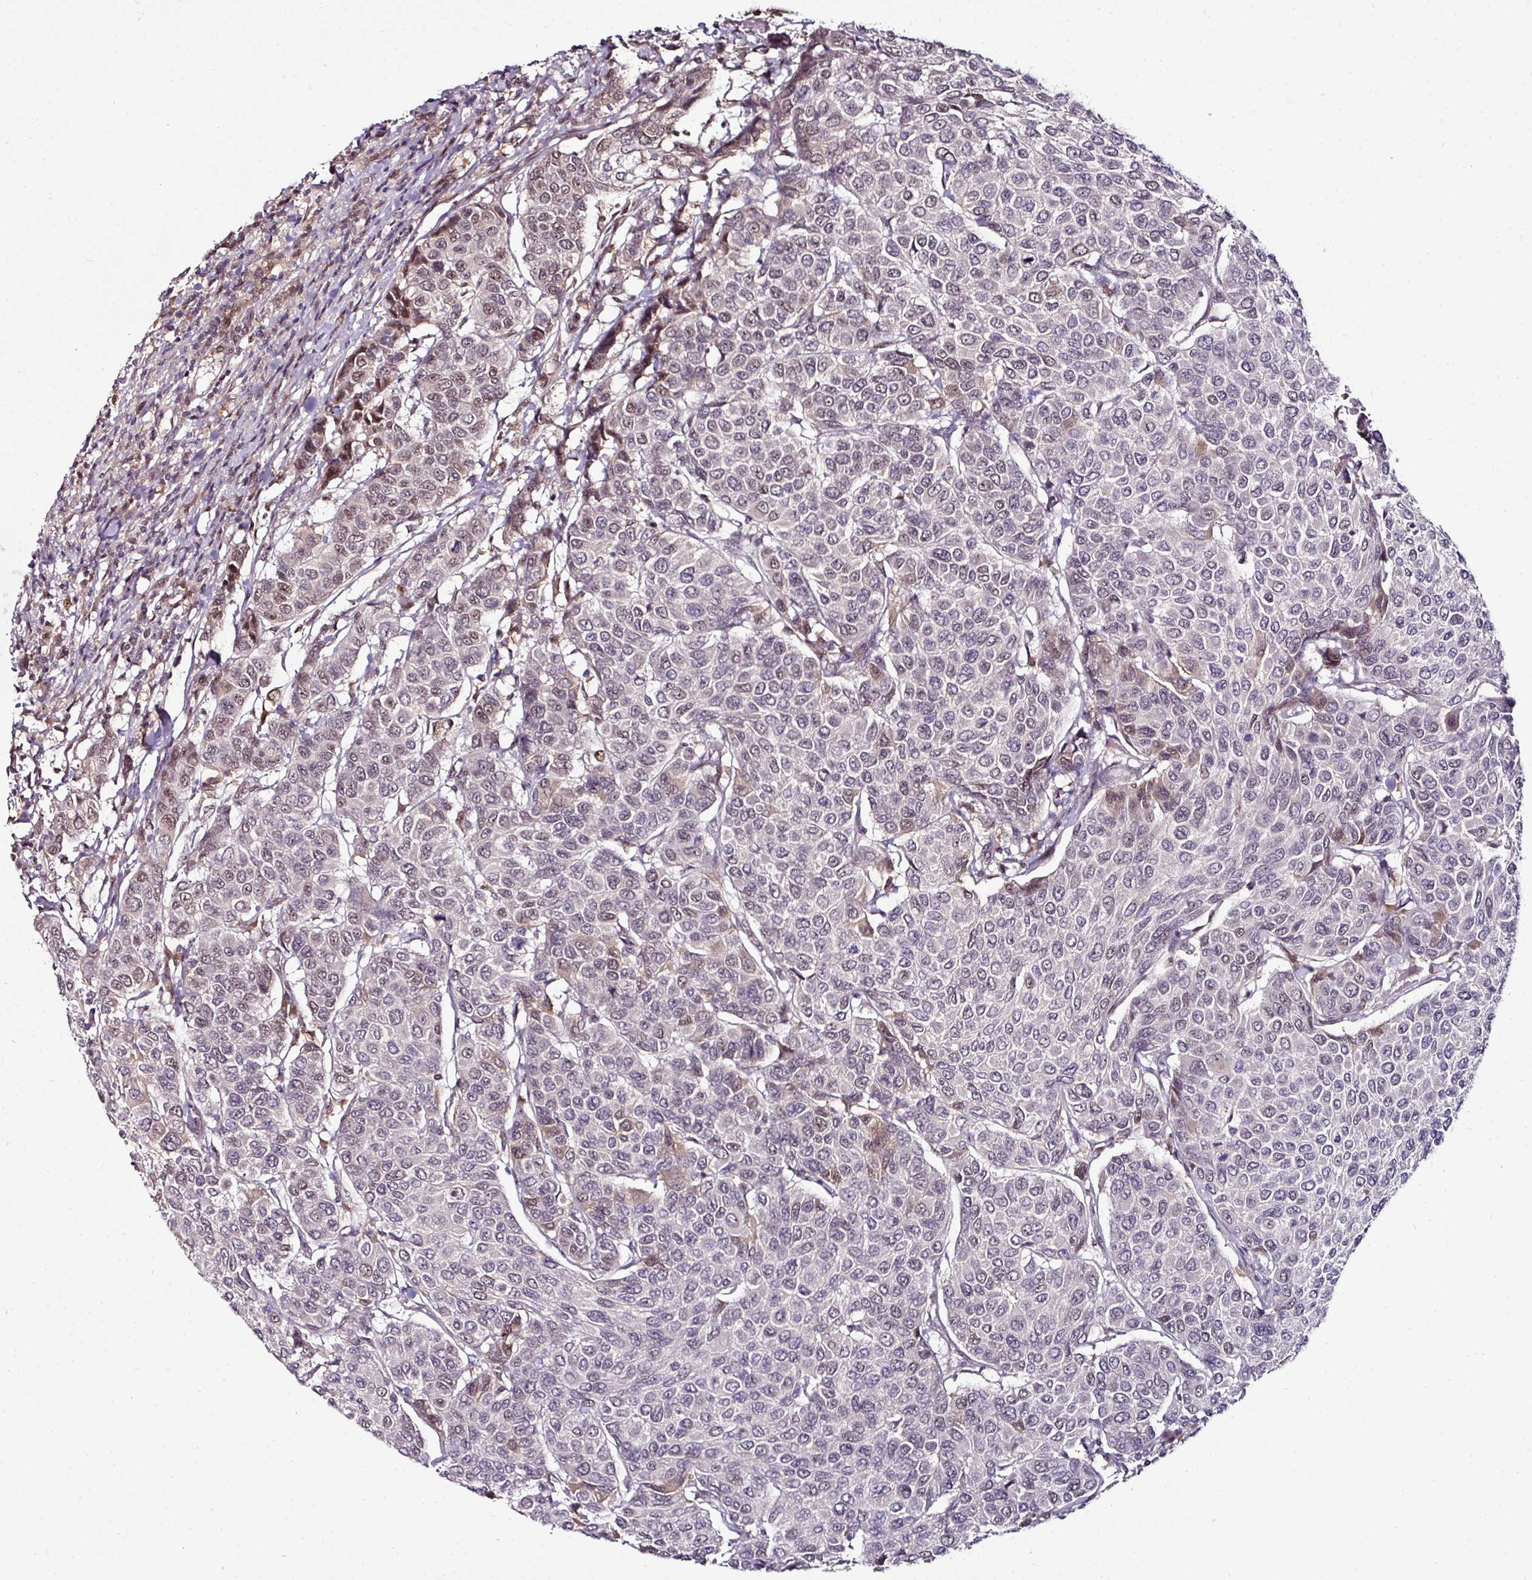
{"staining": {"intensity": "weak", "quantity": "<25%", "location": "cytoplasmic/membranous,nuclear"}, "tissue": "breast cancer", "cell_type": "Tumor cells", "image_type": "cancer", "snomed": [{"axis": "morphology", "description": "Duct carcinoma"}, {"axis": "topography", "description": "Breast"}], "caption": "Immunohistochemistry histopathology image of breast invasive ductal carcinoma stained for a protein (brown), which reveals no staining in tumor cells.", "gene": "KLF16", "patient": {"sex": "female", "age": 55}}